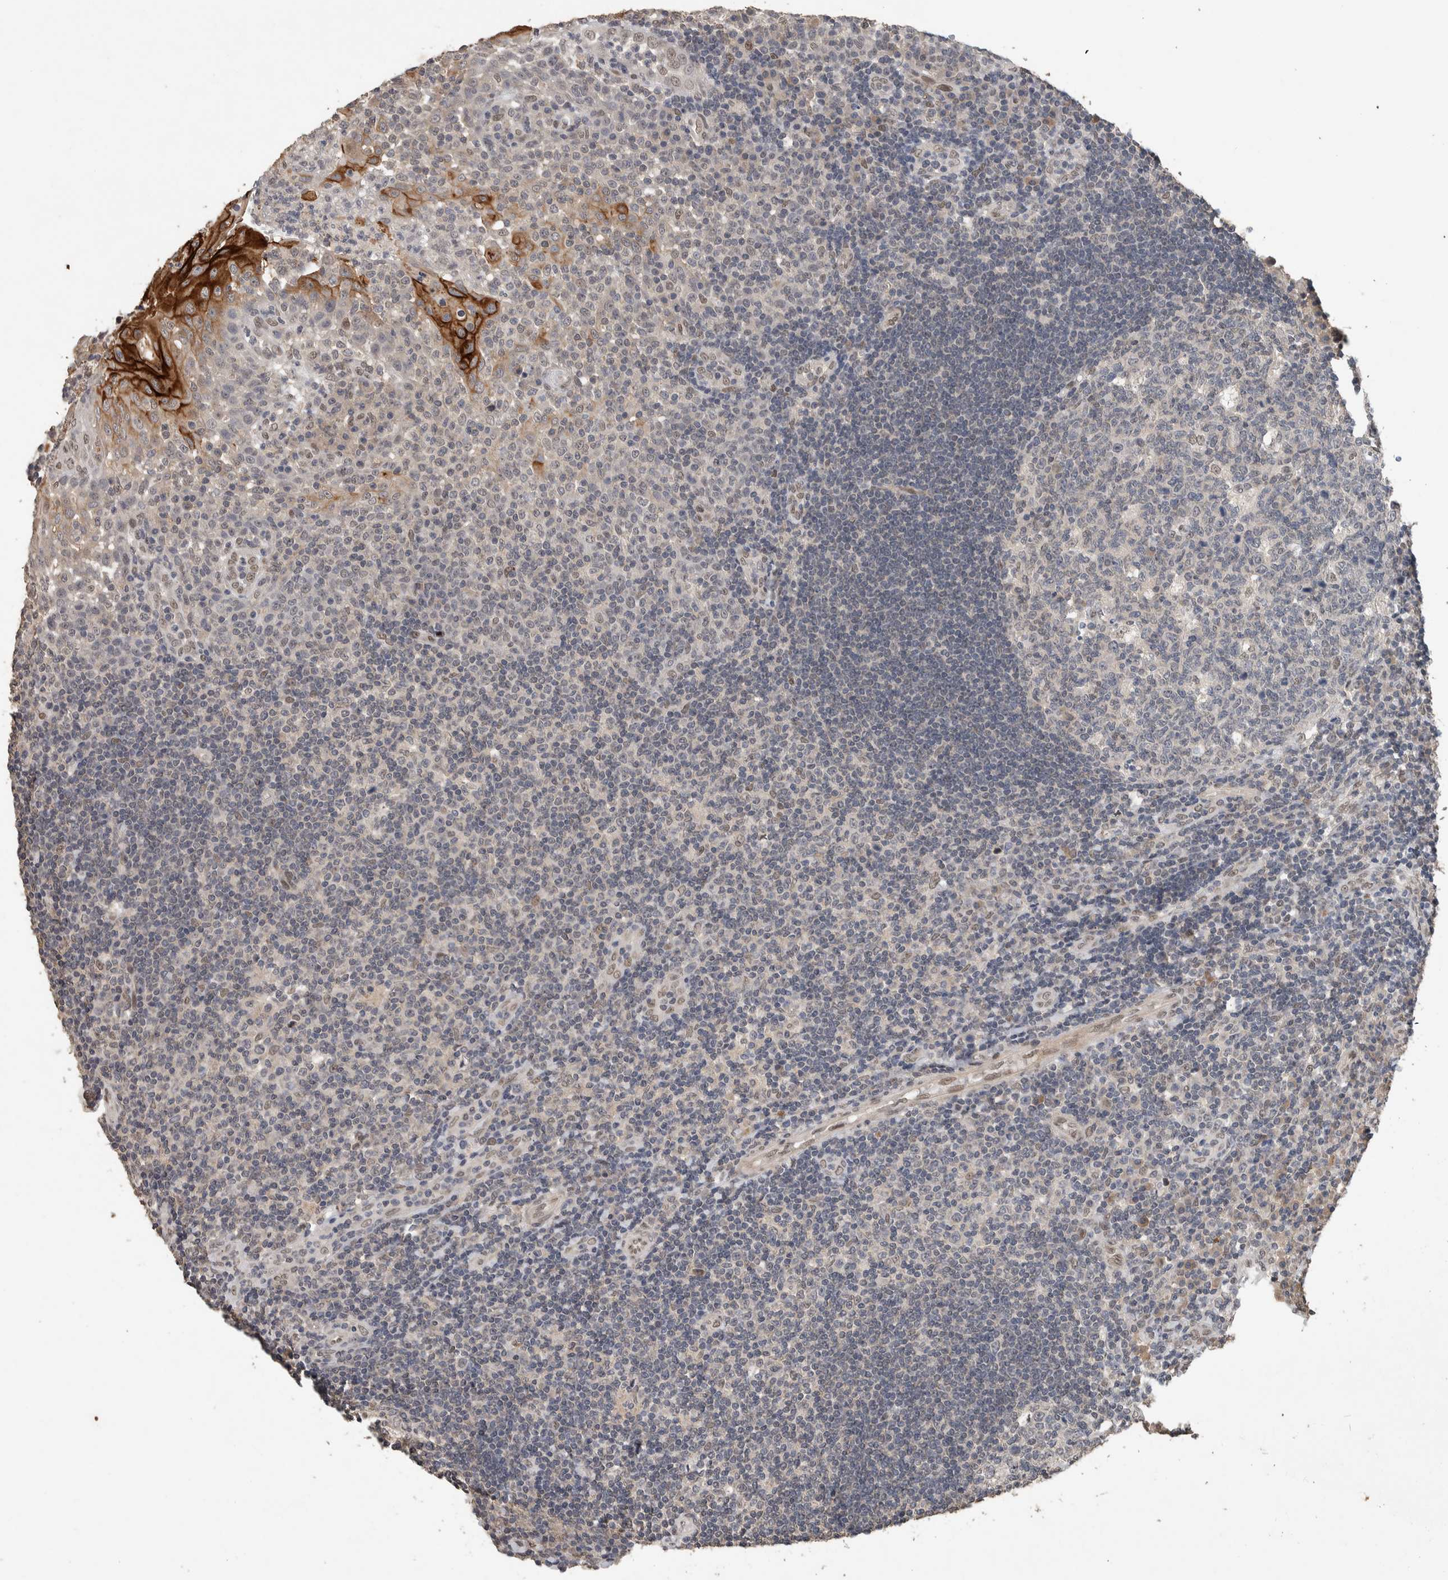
{"staining": {"intensity": "weak", "quantity": "<25%", "location": "nuclear"}, "tissue": "tonsil", "cell_type": "Germinal center cells", "image_type": "normal", "snomed": [{"axis": "morphology", "description": "Normal tissue, NOS"}, {"axis": "topography", "description": "Tonsil"}], "caption": "Photomicrograph shows no significant protein staining in germinal center cells of normal tonsil. (DAB (3,3'-diaminobenzidine) immunohistochemistry visualized using brightfield microscopy, high magnification).", "gene": "CYSRT1", "patient": {"sex": "female", "age": 40}}